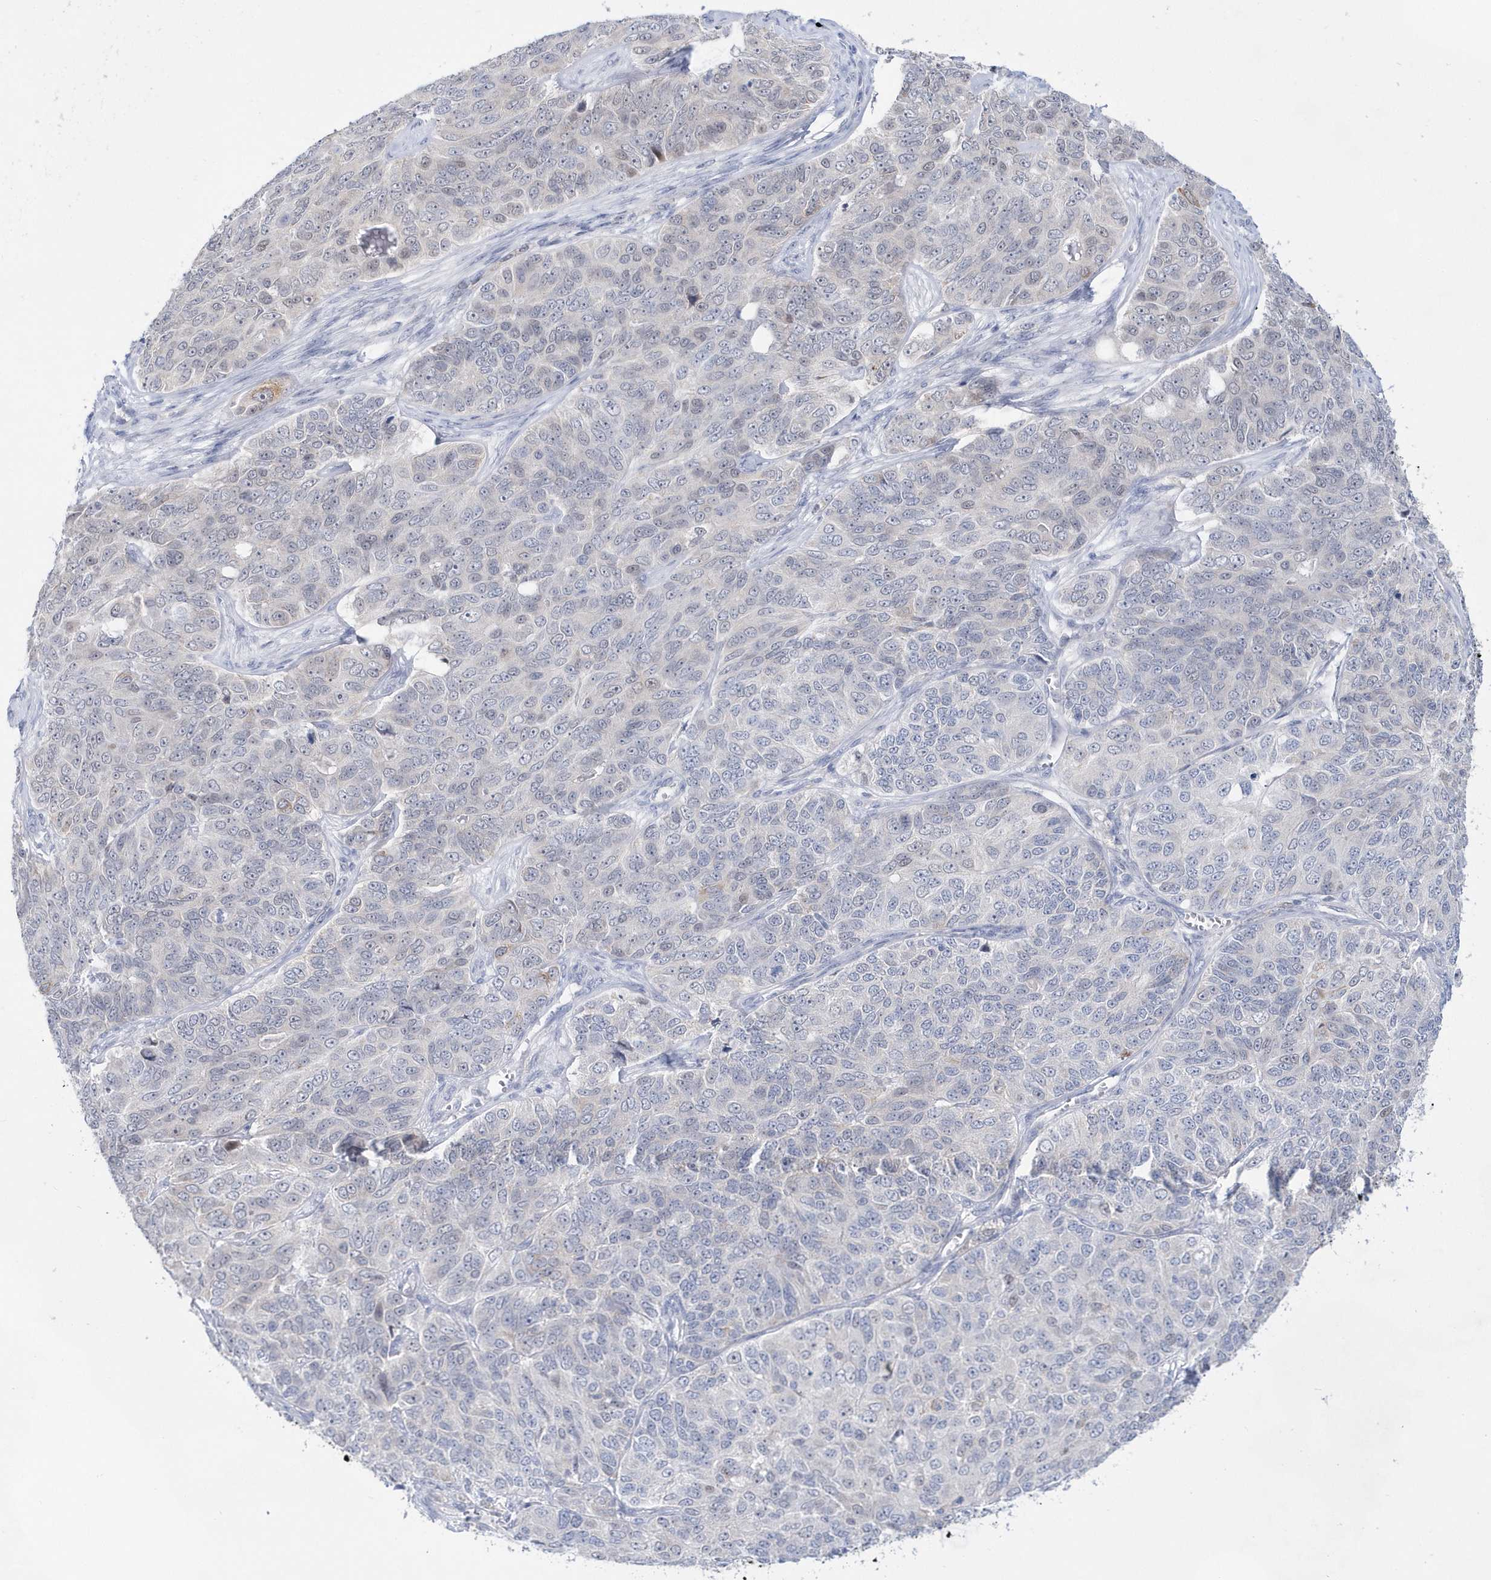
{"staining": {"intensity": "negative", "quantity": "none", "location": "none"}, "tissue": "ovarian cancer", "cell_type": "Tumor cells", "image_type": "cancer", "snomed": [{"axis": "morphology", "description": "Carcinoma, endometroid"}, {"axis": "topography", "description": "Ovary"}], "caption": "This is an immunohistochemistry (IHC) image of ovarian cancer (endometroid carcinoma). There is no staining in tumor cells.", "gene": "BDH2", "patient": {"sex": "female", "age": 51}}